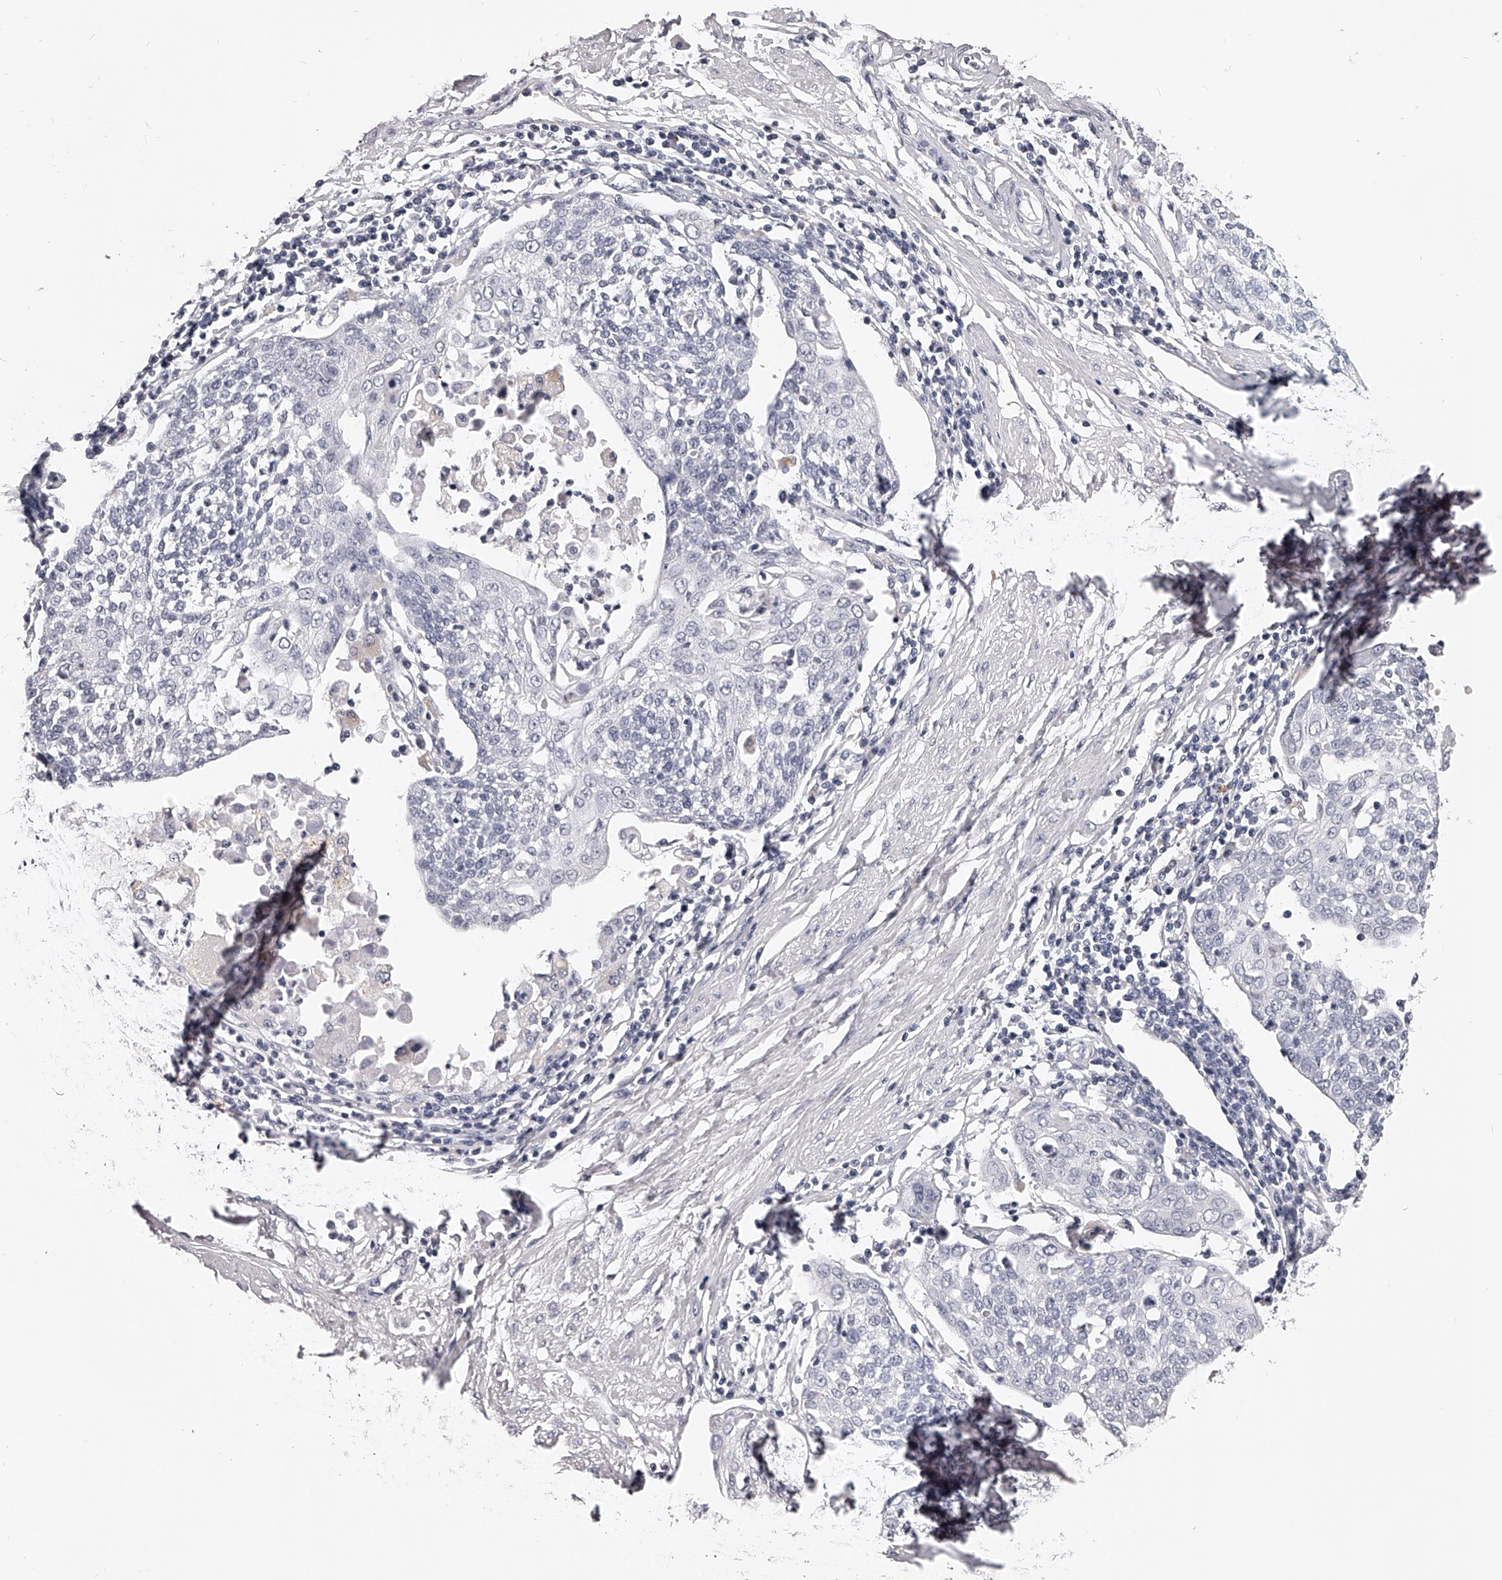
{"staining": {"intensity": "negative", "quantity": "none", "location": "none"}, "tissue": "cervical cancer", "cell_type": "Tumor cells", "image_type": "cancer", "snomed": [{"axis": "morphology", "description": "Squamous cell carcinoma, NOS"}, {"axis": "topography", "description": "Cervix"}], "caption": "Tumor cells are negative for brown protein staining in cervical cancer.", "gene": "DMRT1", "patient": {"sex": "female", "age": 34}}